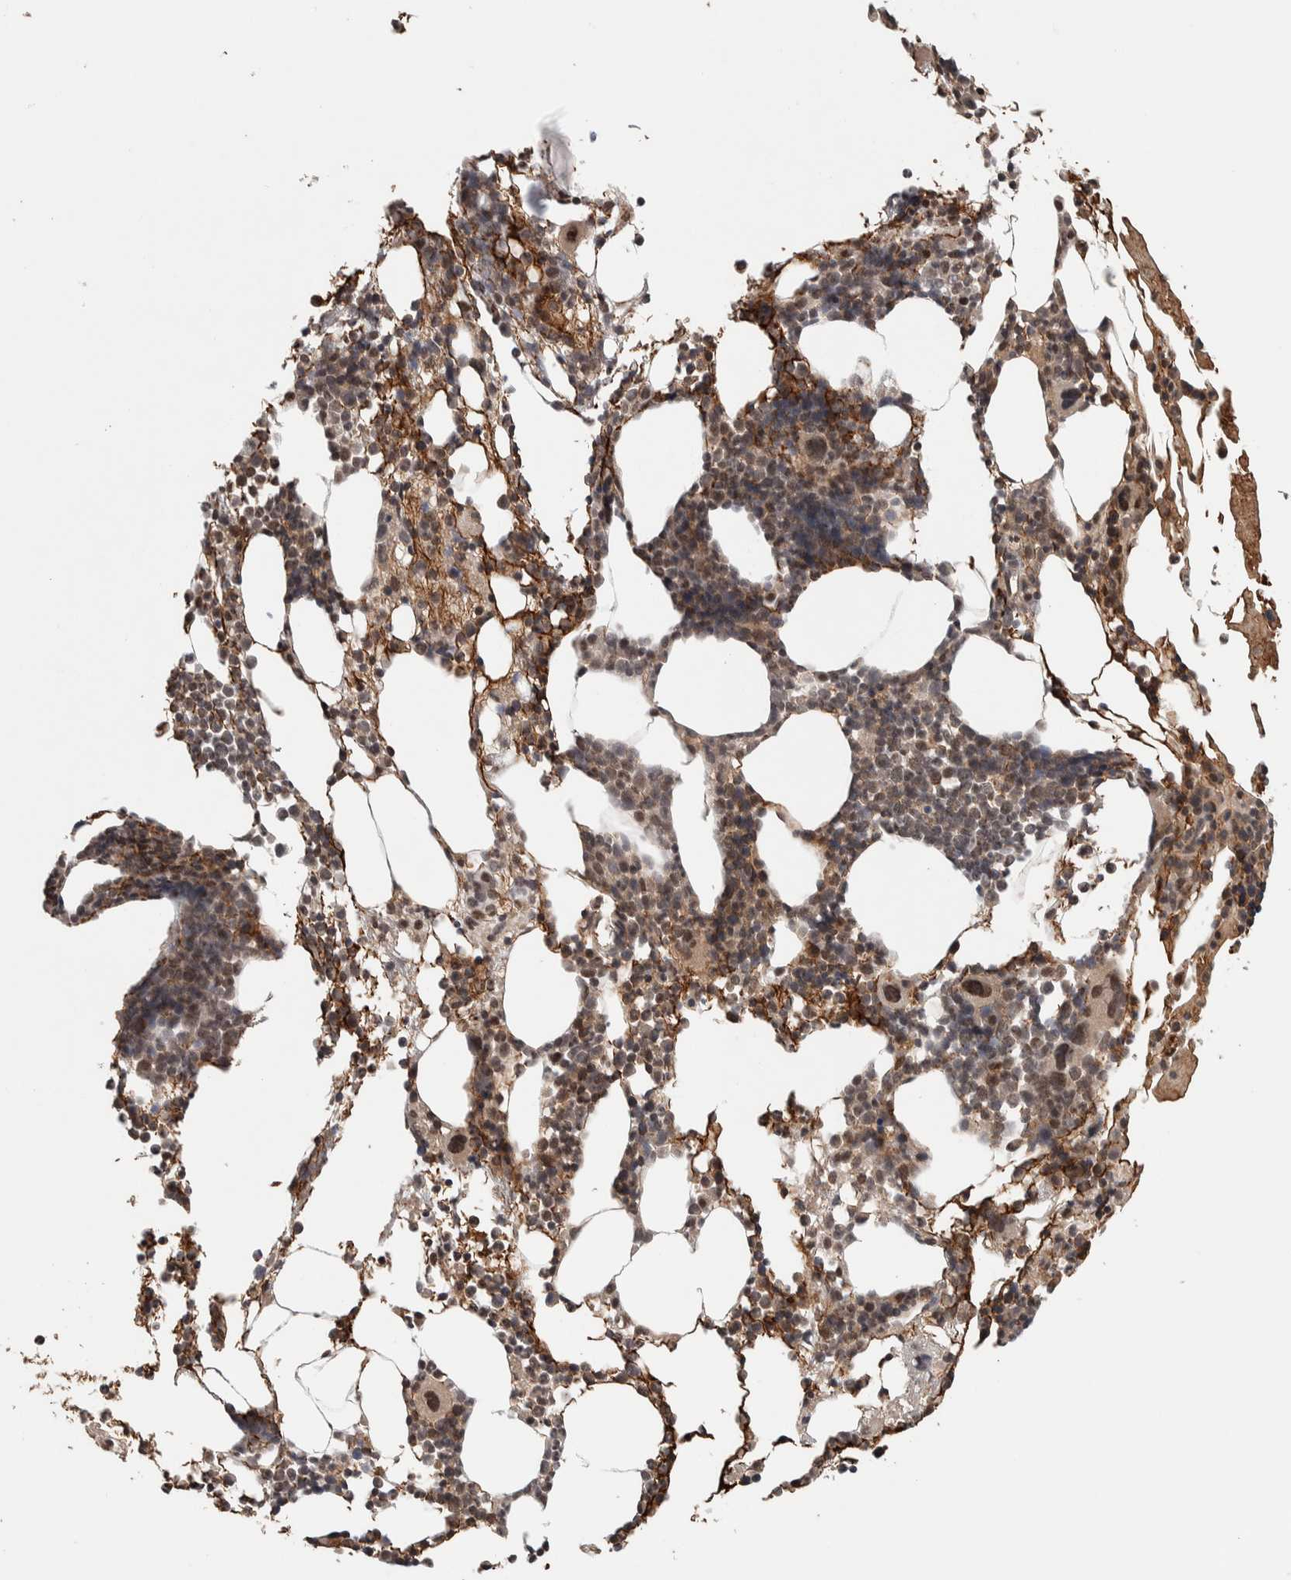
{"staining": {"intensity": "moderate", "quantity": "25%-75%", "location": "cytoplasmic/membranous,nuclear"}, "tissue": "bone marrow", "cell_type": "Hematopoietic cells", "image_type": "normal", "snomed": [{"axis": "morphology", "description": "Normal tissue, NOS"}, {"axis": "morphology", "description": "Inflammation, NOS"}, {"axis": "topography", "description": "Bone marrow"}], "caption": "High-power microscopy captured an IHC histopathology image of benign bone marrow, revealing moderate cytoplasmic/membranous,nuclear positivity in about 25%-75% of hematopoietic cells. Nuclei are stained in blue.", "gene": "KCNK1", "patient": {"sex": "male", "age": 68}}